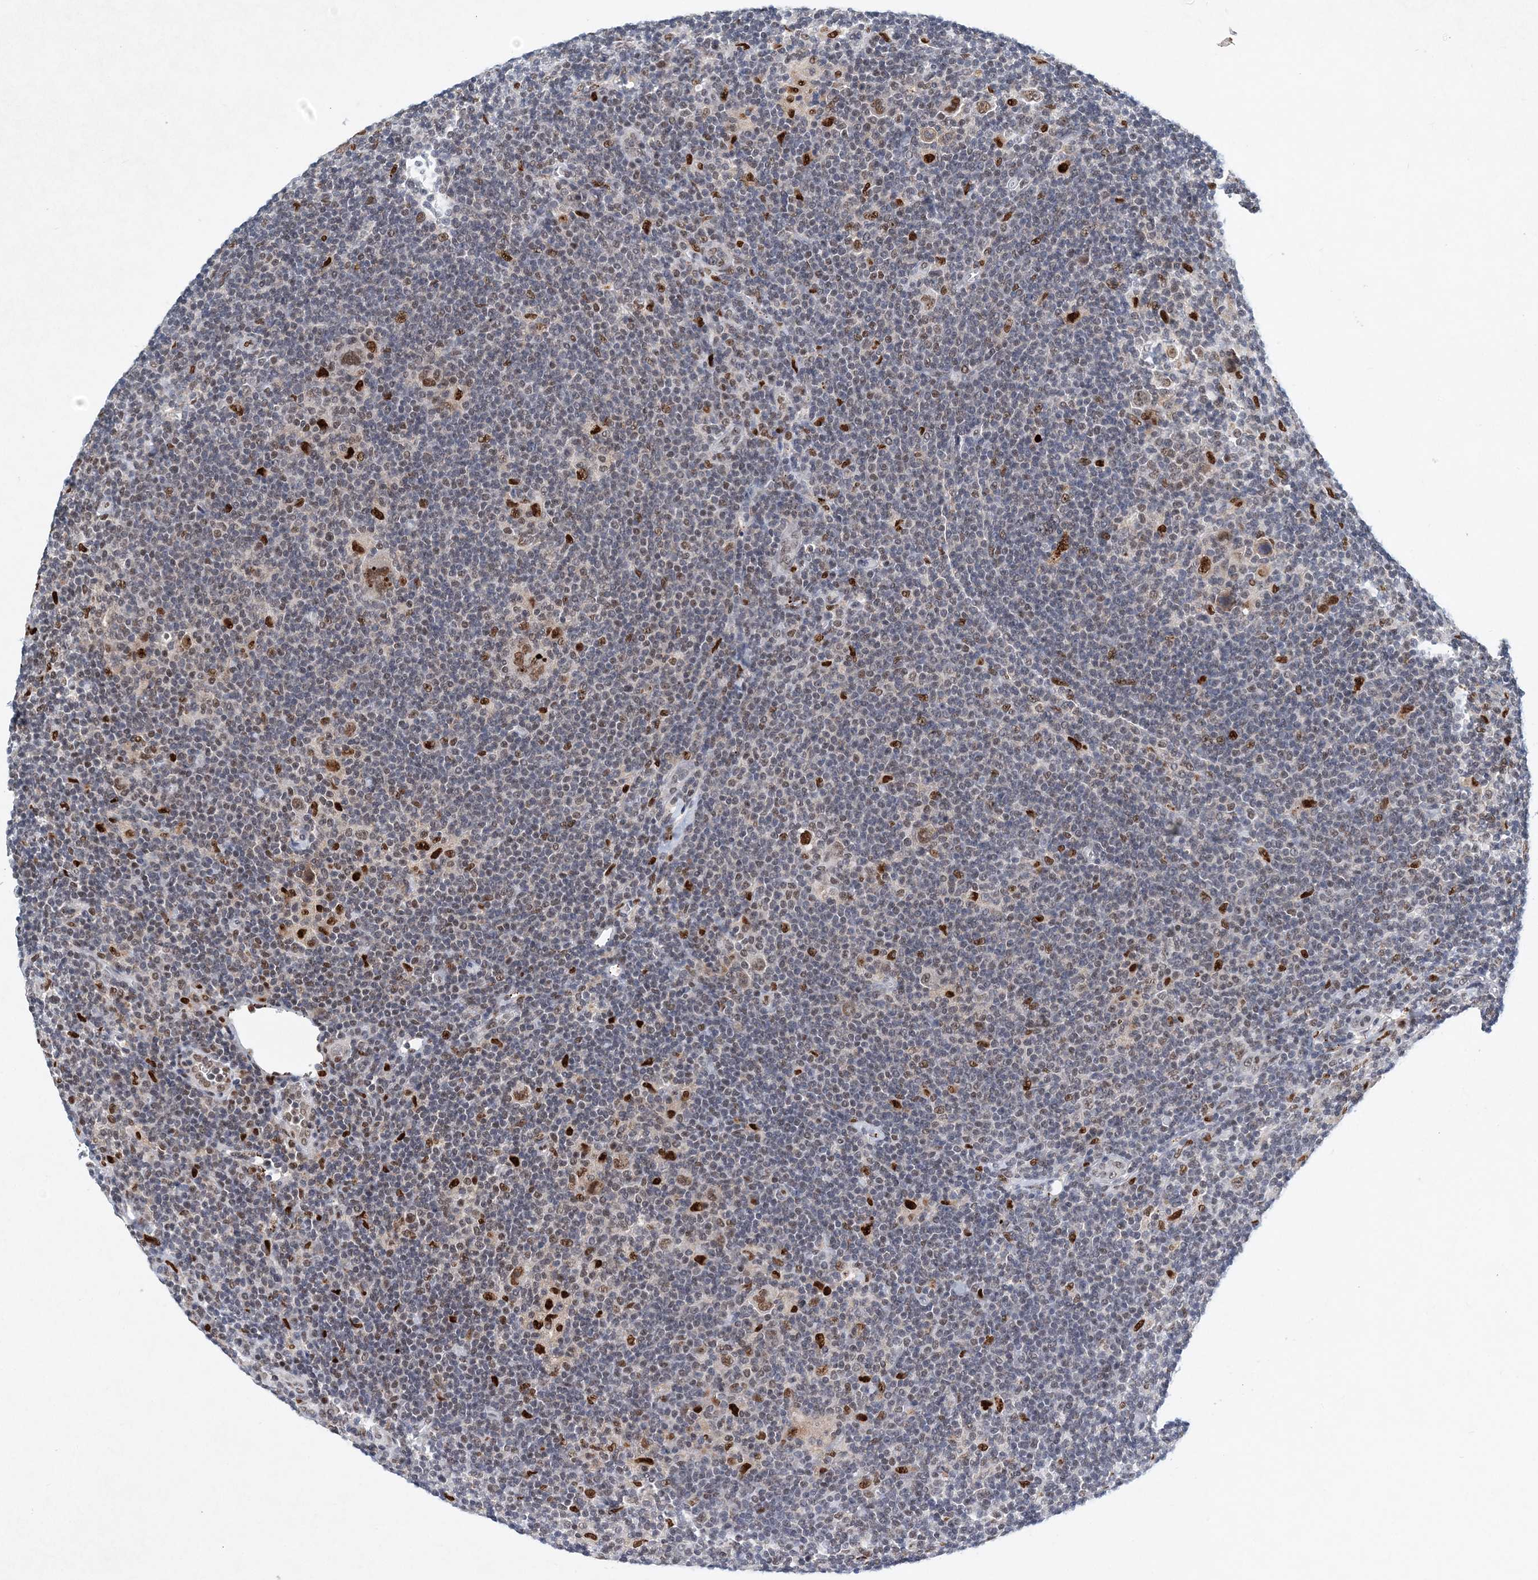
{"staining": {"intensity": "moderate", "quantity": ">75%", "location": "nuclear"}, "tissue": "lymphoma", "cell_type": "Tumor cells", "image_type": "cancer", "snomed": [{"axis": "morphology", "description": "Hodgkin's disease, NOS"}, {"axis": "topography", "description": "Lymph node"}], "caption": "IHC histopathology image of human lymphoma stained for a protein (brown), which displays medium levels of moderate nuclear expression in approximately >75% of tumor cells.", "gene": "KPNA4", "patient": {"sex": "female", "age": 57}}